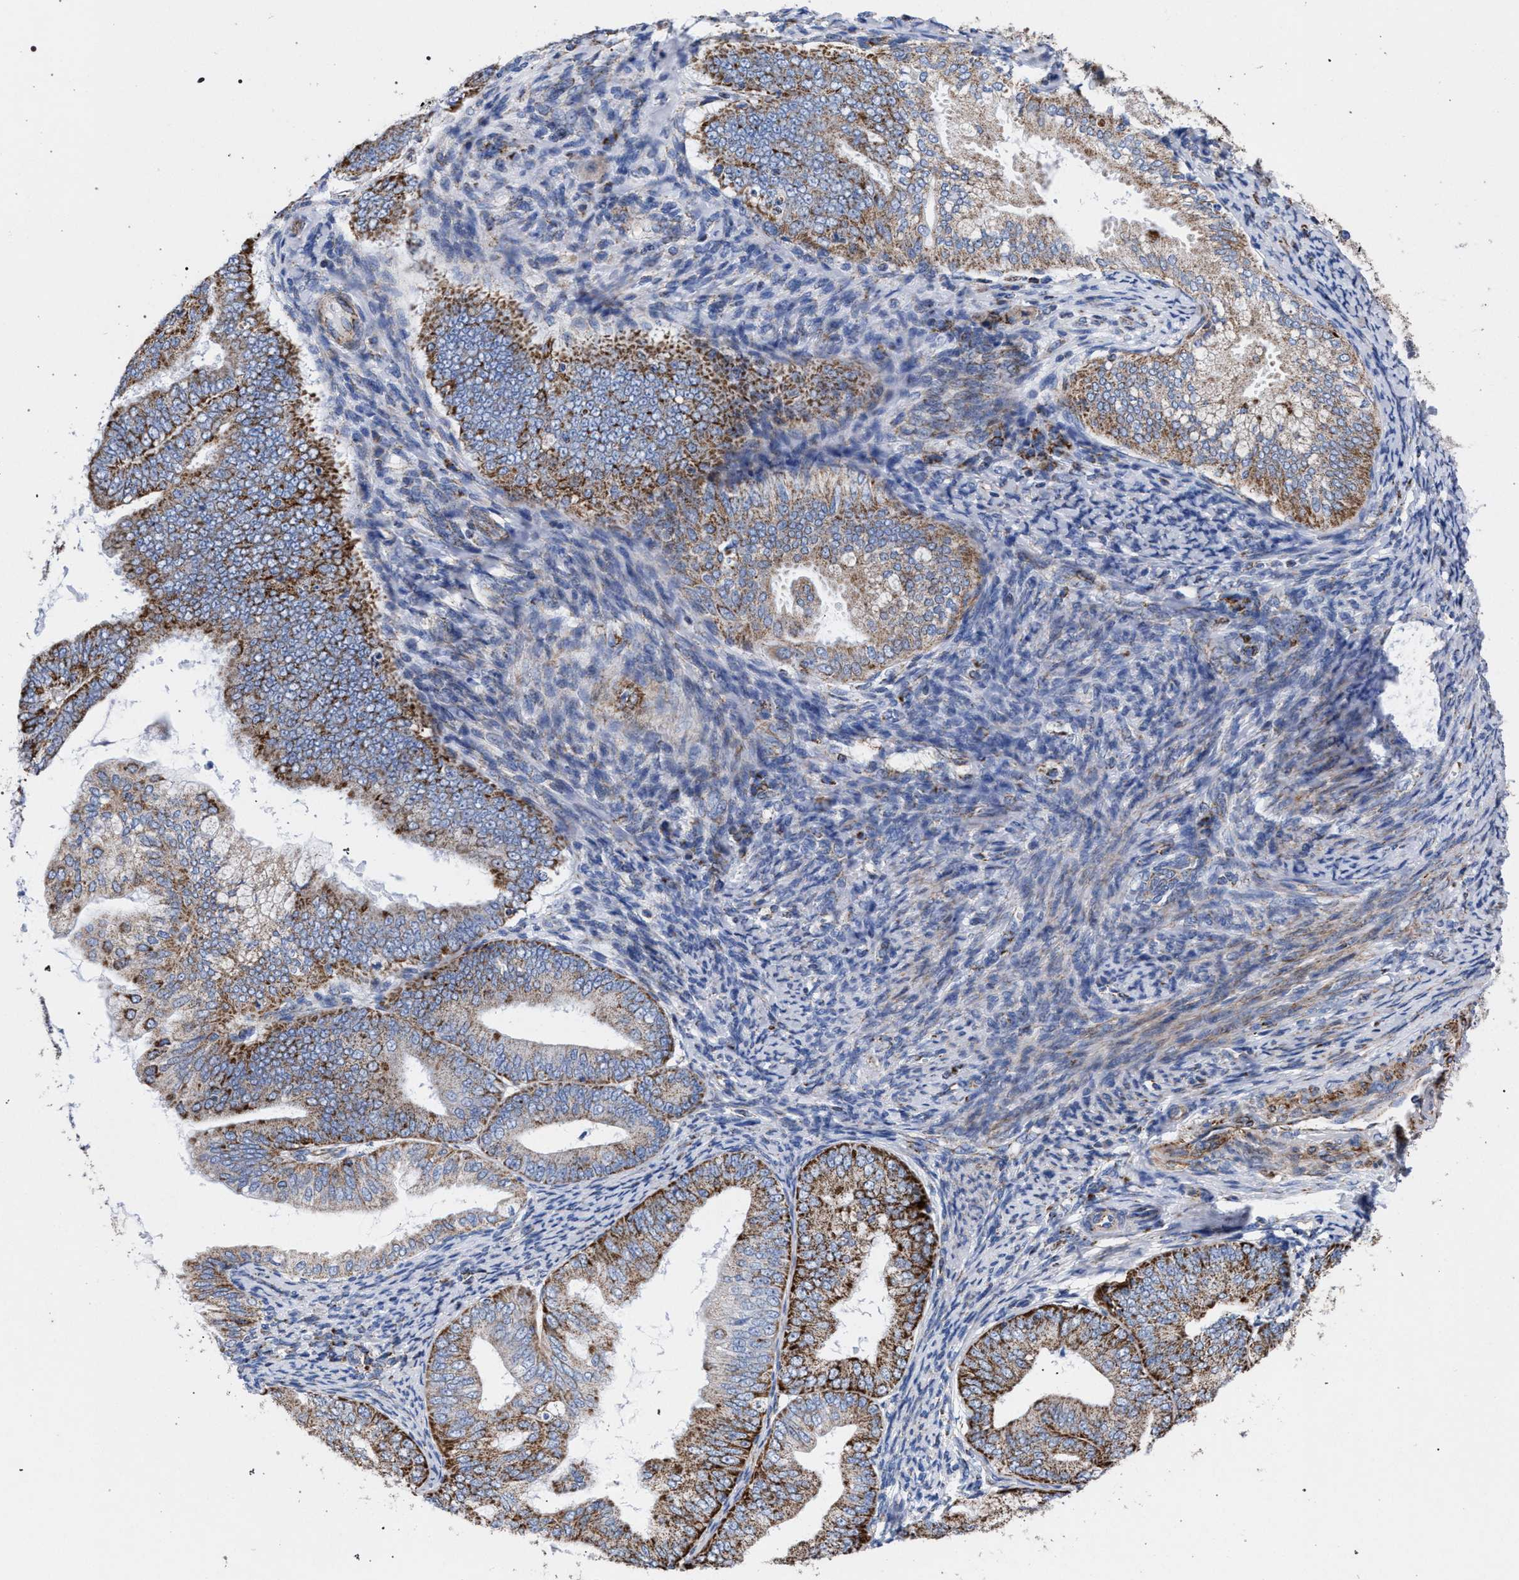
{"staining": {"intensity": "strong", "quantity": ">75%", "location": "cytoplasmic/membranous"}, "tissue": "endometrial cancer", "cell_type": "Tumor cells", "image_type": "cancer", "snomed": [{"axis": "morphology", "description": "Adenocarcinoma, NOS"}, {"axis": "topography", "description": "Endometrium"}], "caption": "Tumor cells display strong cytoplasmic/membranous expression in about >75% of cells in endometrial adenocarcinoma.", "gene": "ACADS", "patient": {"sex": "female", "age": 63}}